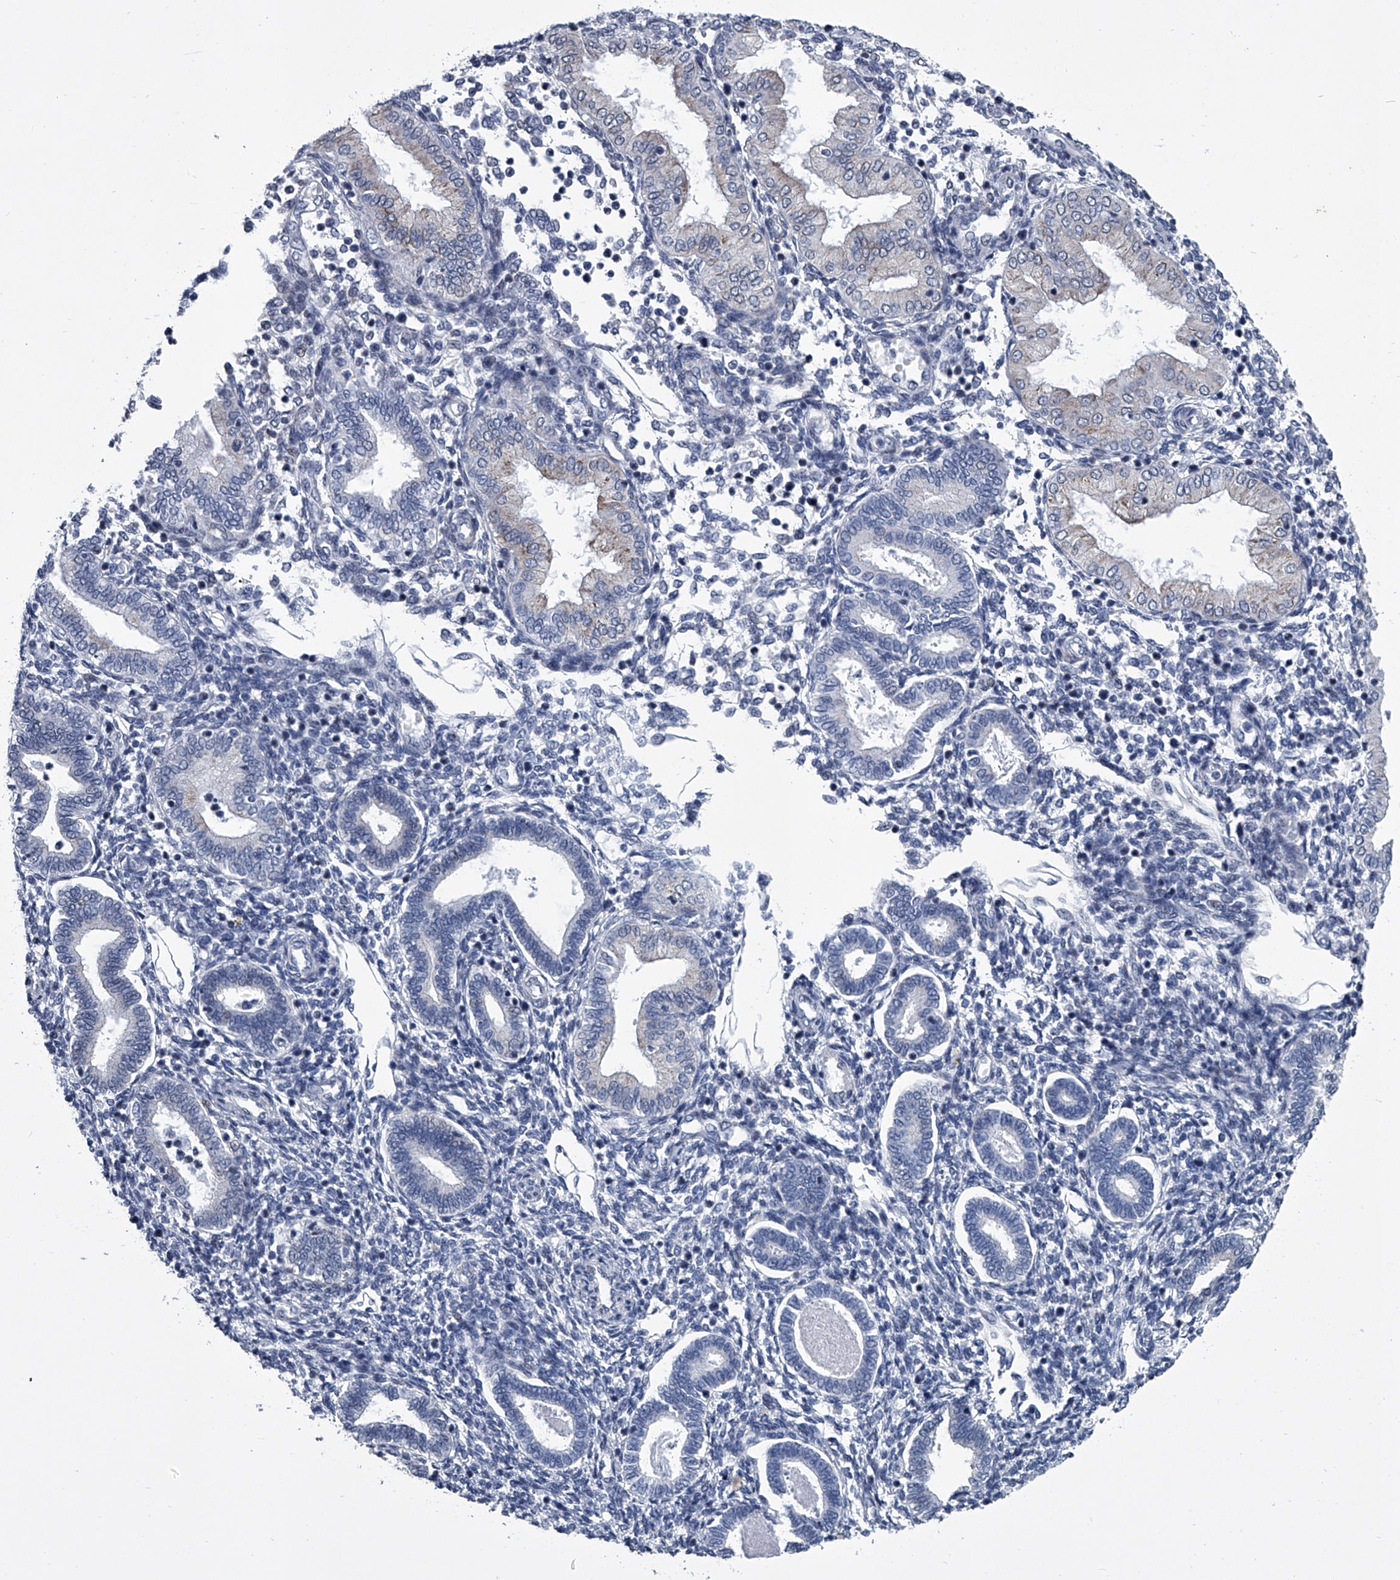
{"staining": {"intensity": "negative", "quantity": "none", "location": "none"}, "tissue": "endometrium", "cell_type": "Cells in endometrial stroma", "image_type": "normal", "snomed": [{"axis": "morphology", "description": "Normal tissue, NOS"}, {"axis": "topography", "description": "Endometrium"}], "caption": "A high-resolution micrograph shows immunohistochemistry (IHC) staining of unremarkable endometrium, which reveals no significant staining in cells in endometrial stroma.", "gene": "PPP2R5D", "patient": {"sex": "female", "age": 53}}